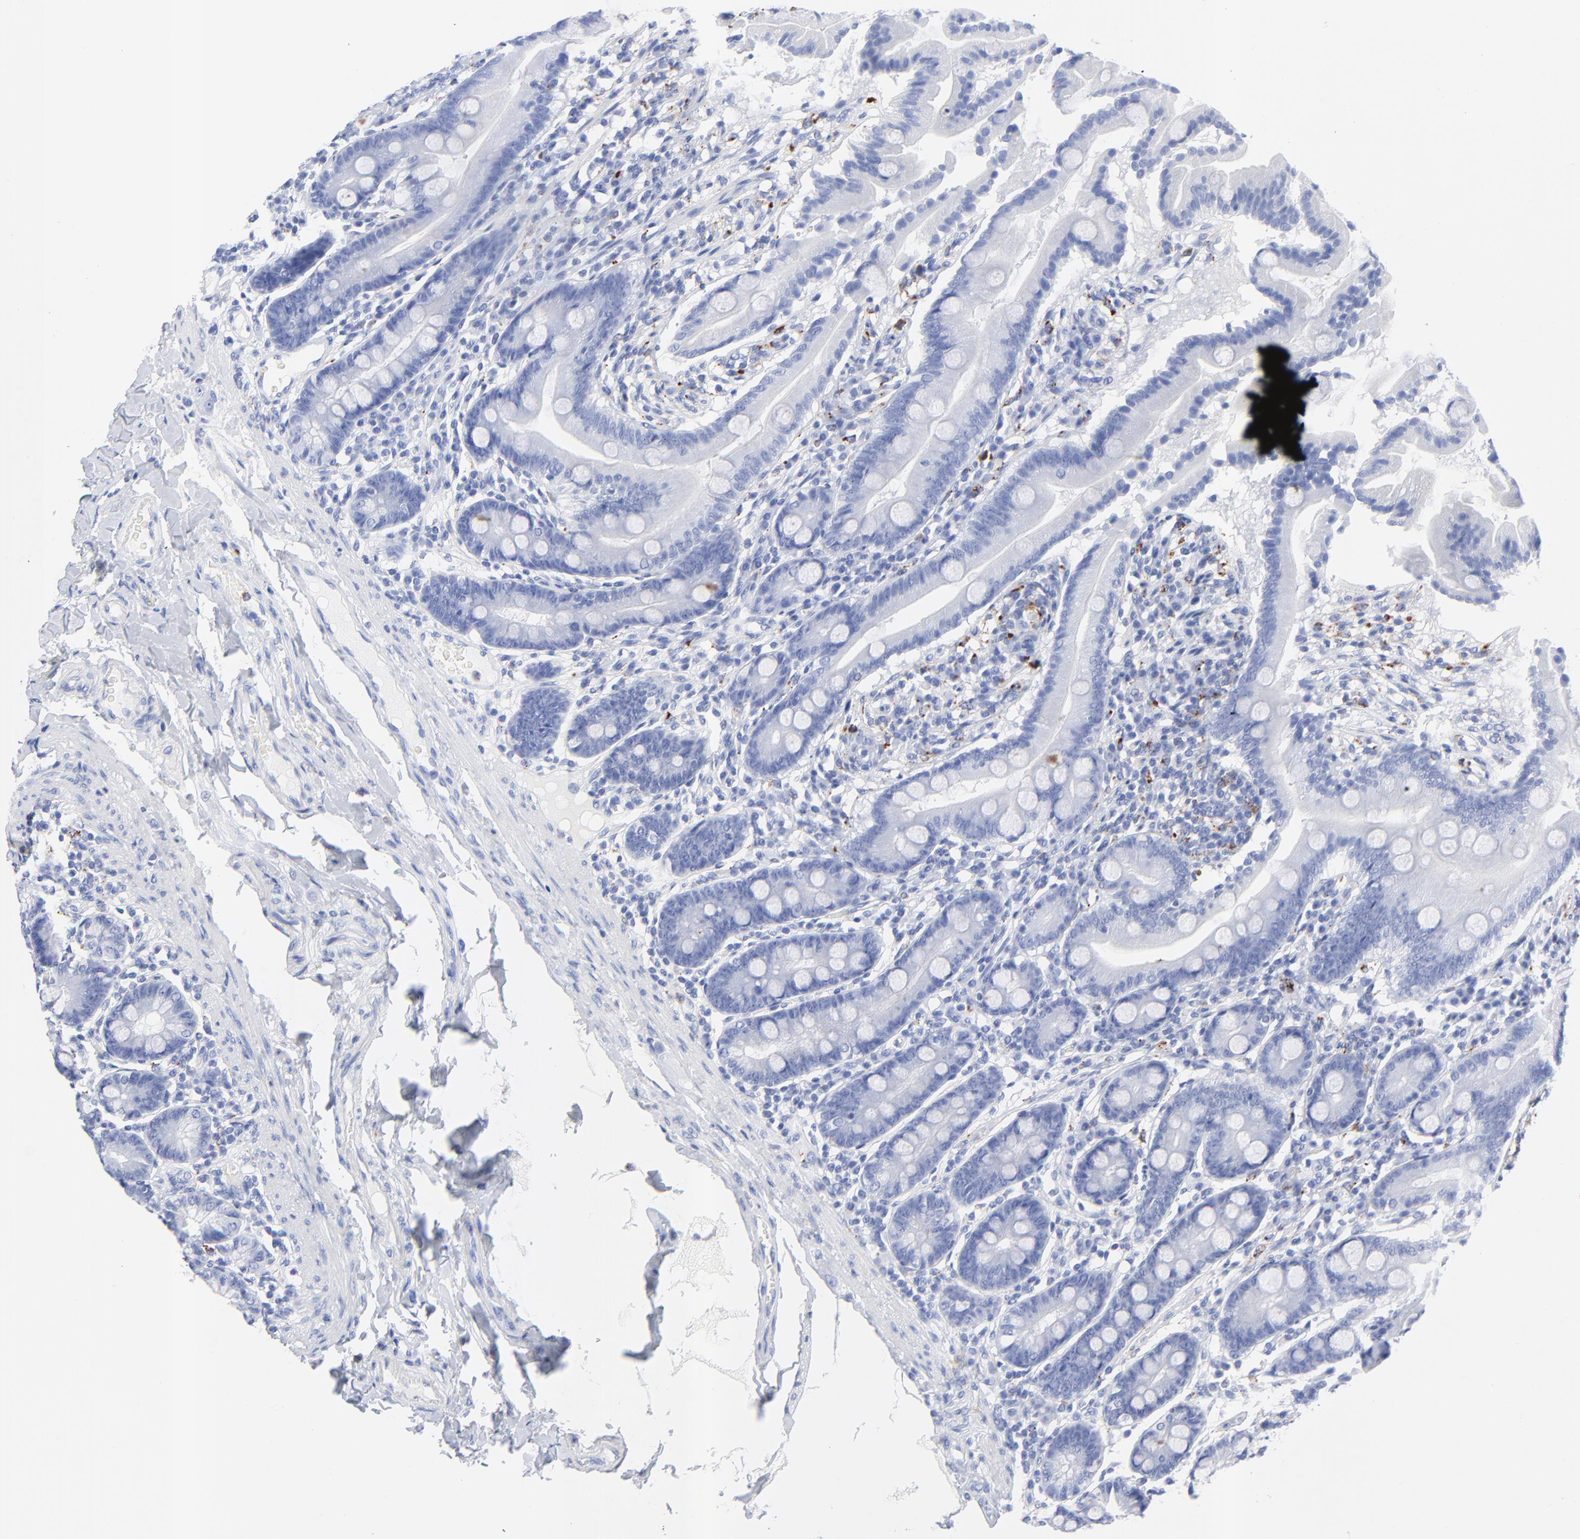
{"staining": {"intensity": "negative", "quantity": "none", "location": "none"}, "tissue": "duodenum", "cell_type": "Glandular cells", "image_type": "normal", "snomed": [{"axis": "morphology", "description": "Normal tissue, NOS"}, {"axis": "topography", "description": "Duodenum"}], "caption": "A high-resolution micrograph shows immunohistochemistry (IHC) staining of benign duodenum, which demonstrates no significant positivity in glandular cells. (IHC, brightfield microscopy, high magnification).", "gene": "CPVL", "patient": {"sex": "male", "age": 50}}